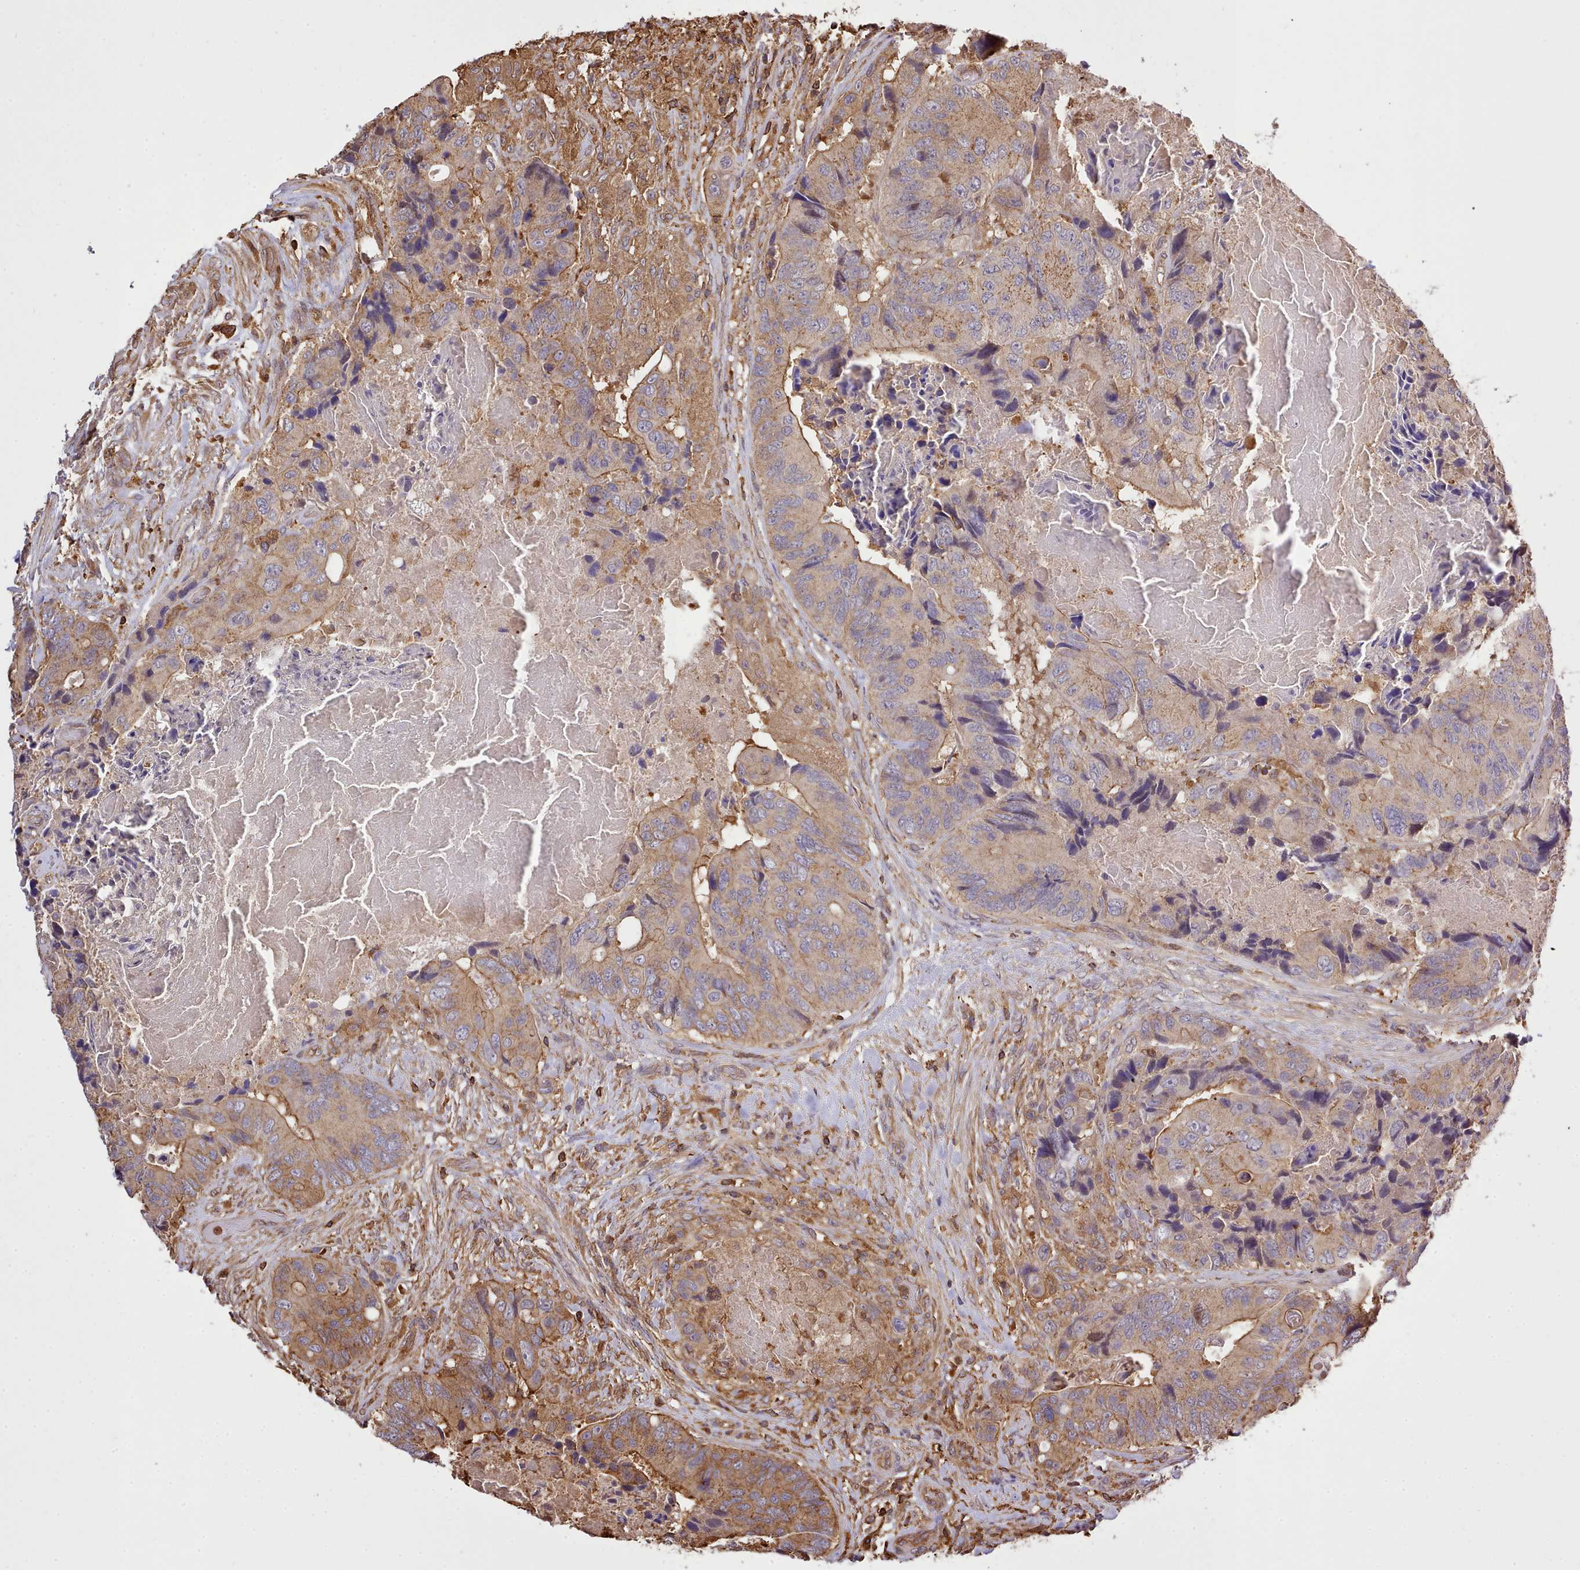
{"staining": {"intensity": "moderate", "quantity": ">75%", "location": "cytoplasmic/membranous"}, "tissue": "colorectal cancer", "cell_type": "Tumor cells", "image_type": "cancer", "snomed": [{"axis": "morphology", "description": "Adenocarcinoma, NOS"}, {"axis": "topography", "description": "Colon"}], "caption": "A brown stain labels moderate cytoplasmic/membranous positivity of a protein in human colorectal adenocarcinoma tumor cells.", "gene": "CAPZA1", "patient": {"sex": "male", "age": 84}}